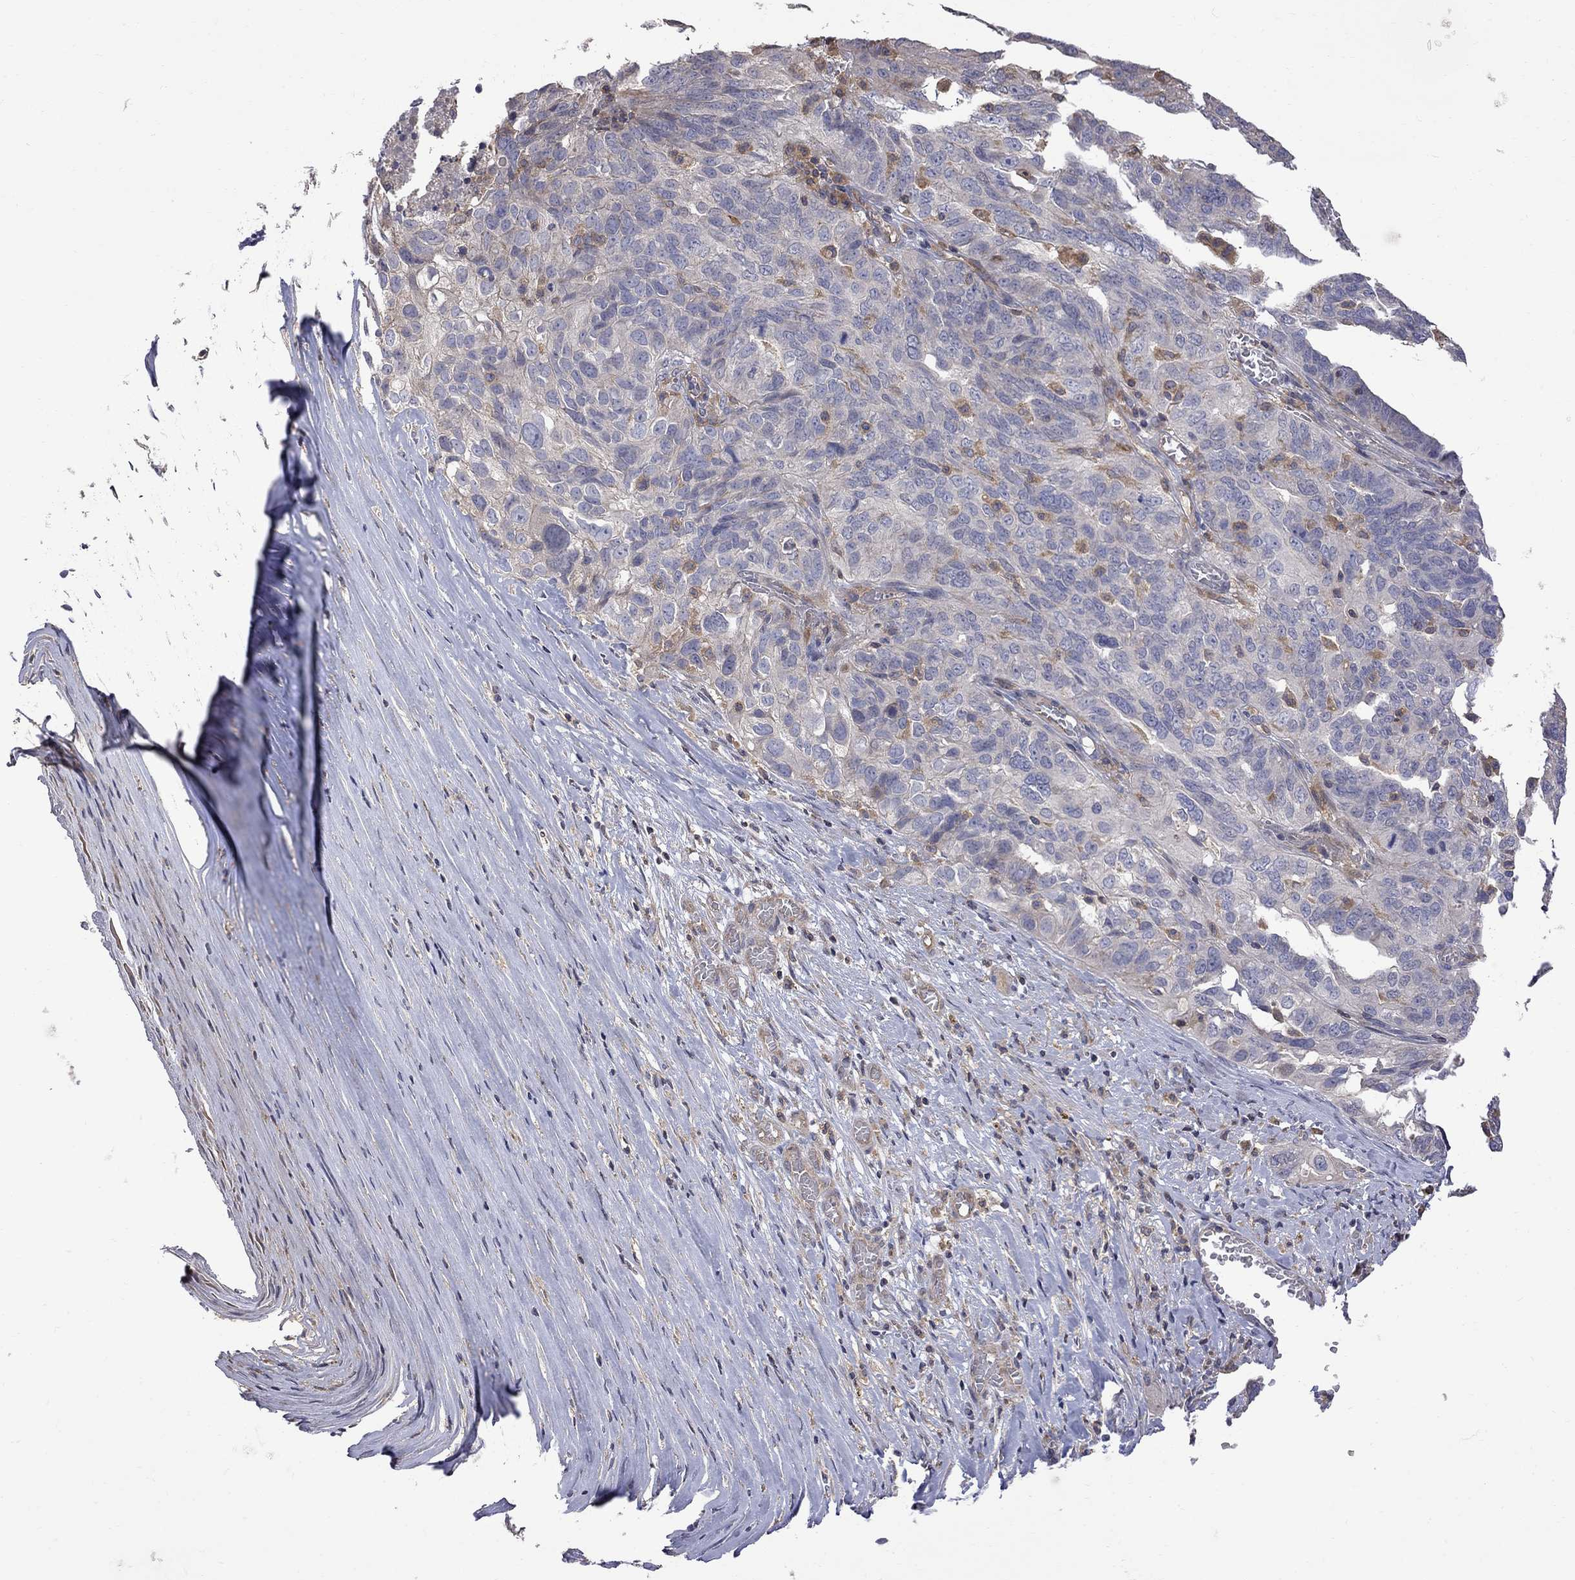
{"staining": {"intensity": "moderate", "quantity": "<25%", "location": "cytoplasmic/membranous"}, "tissue": "ovarian cancer", "cell_type": "Tumor cells", "image_type": "cancer", "snomed": [{"axis": "morphology", "description": "Carcinoma, endometroid"}, {"axis": "topography", "description": "Soft tissue"}, {"axis": "topography", "description": "Ovary"}], "caption": "The histopathology image displays staining of ovarian cancer (endometroid carcinoma), revealing moderate cytoplasmic/membranous protein positivity (brown color) within tumor cells.", "gene": "ABI3", "patient": {"sex": "female", "age": 52}}